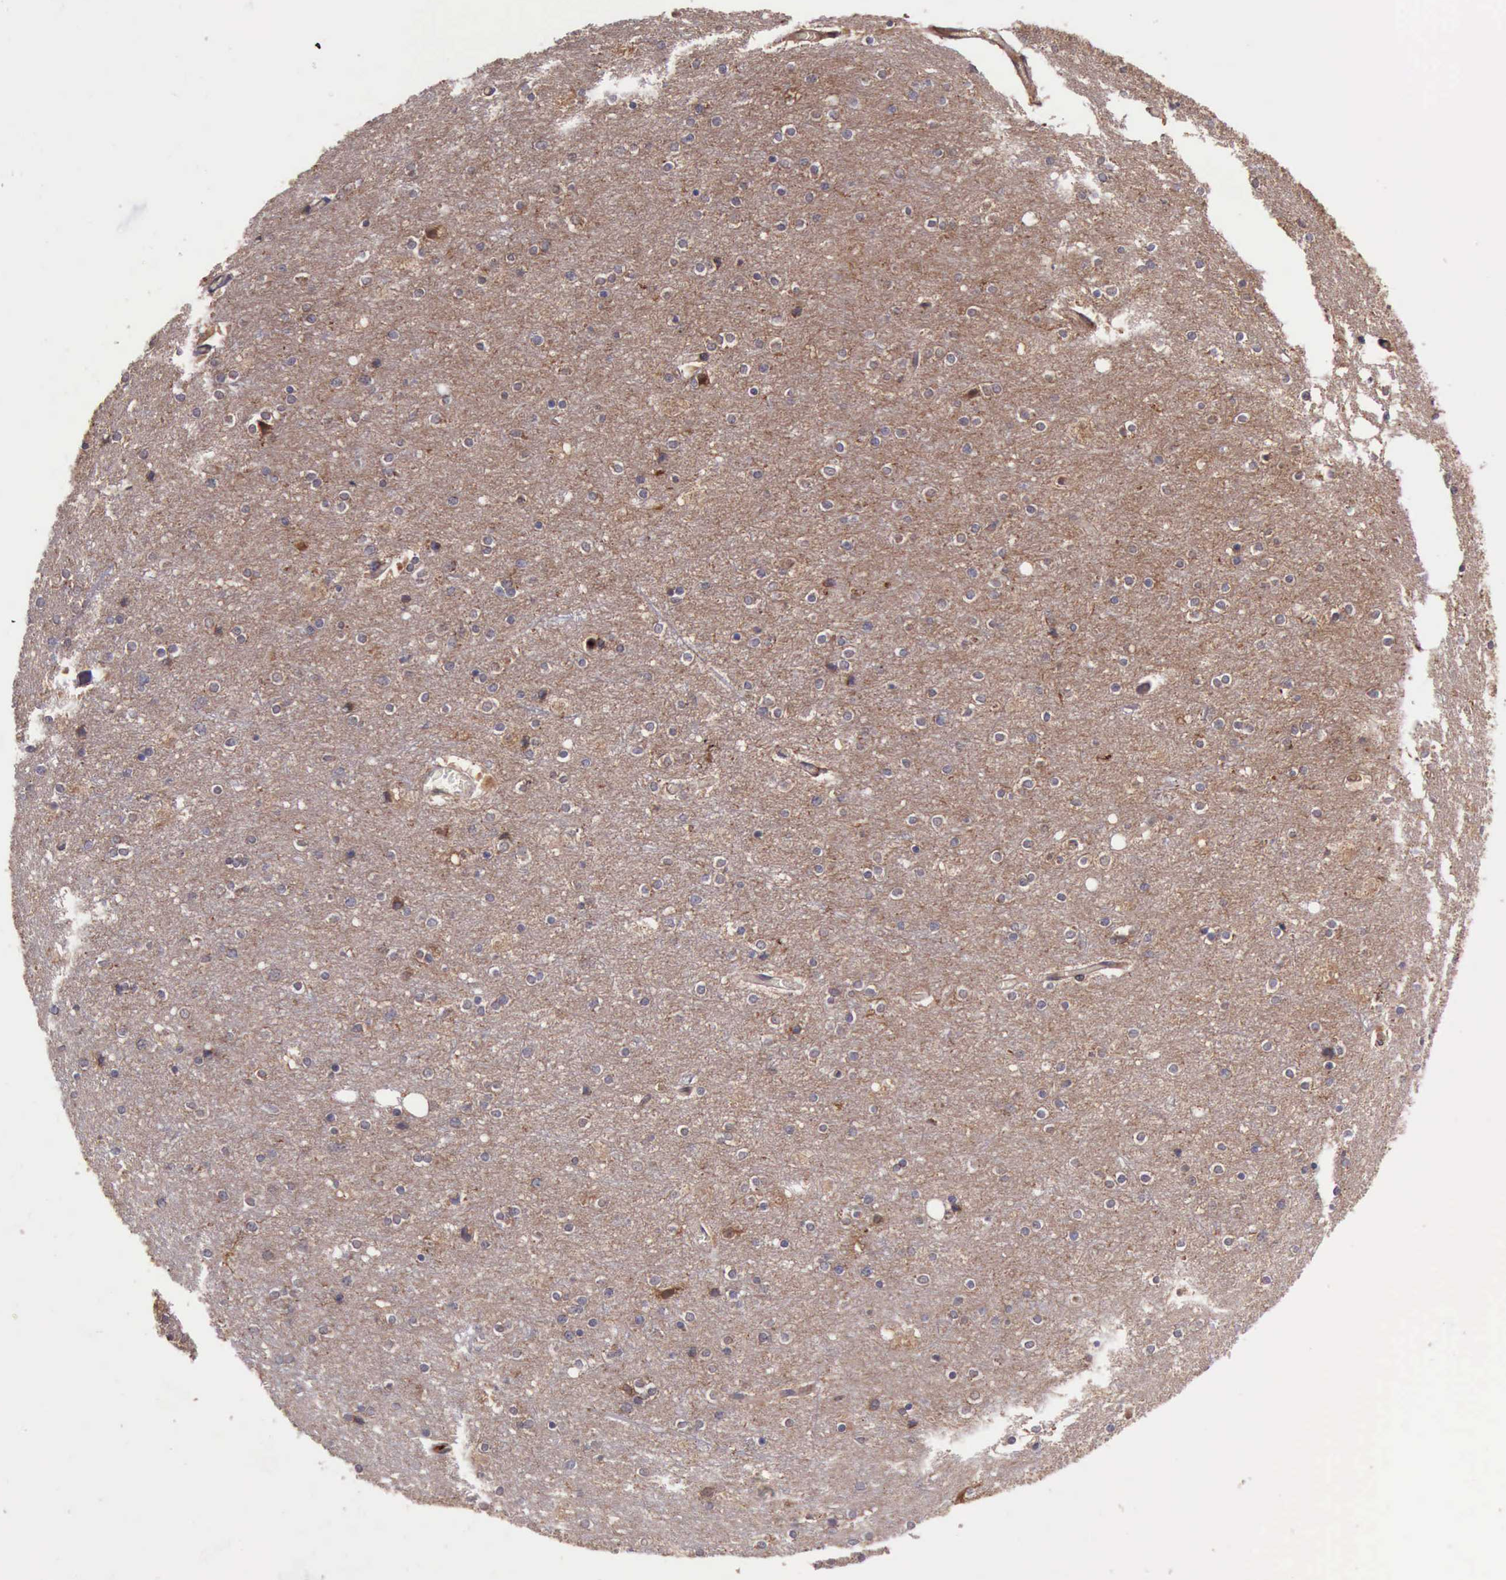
{"staining": {"intensity": "weak", "quantity": ">75%", "location": "cytoplasmic/membranous"}, "tissue": "cerebral cortex", "cell_type": "Endothelial cells", "image_type": "normal", "snomed": [{"axis": "morphology", "description": "Normal tissue, NOS"}, {"axis": "topography", "description": "Cerebral cortex"}], "caption": "Brown immunohistochemical staining in normal human cerebral cortex shows weak cytoplasmic/membranous expression in about >75% of endothelial cells. (DAB IHC, brown staining for protein, blue staining for nuclei).", "gene": "ARMCX3", "patient": {"sex": "female", "age": 54}}